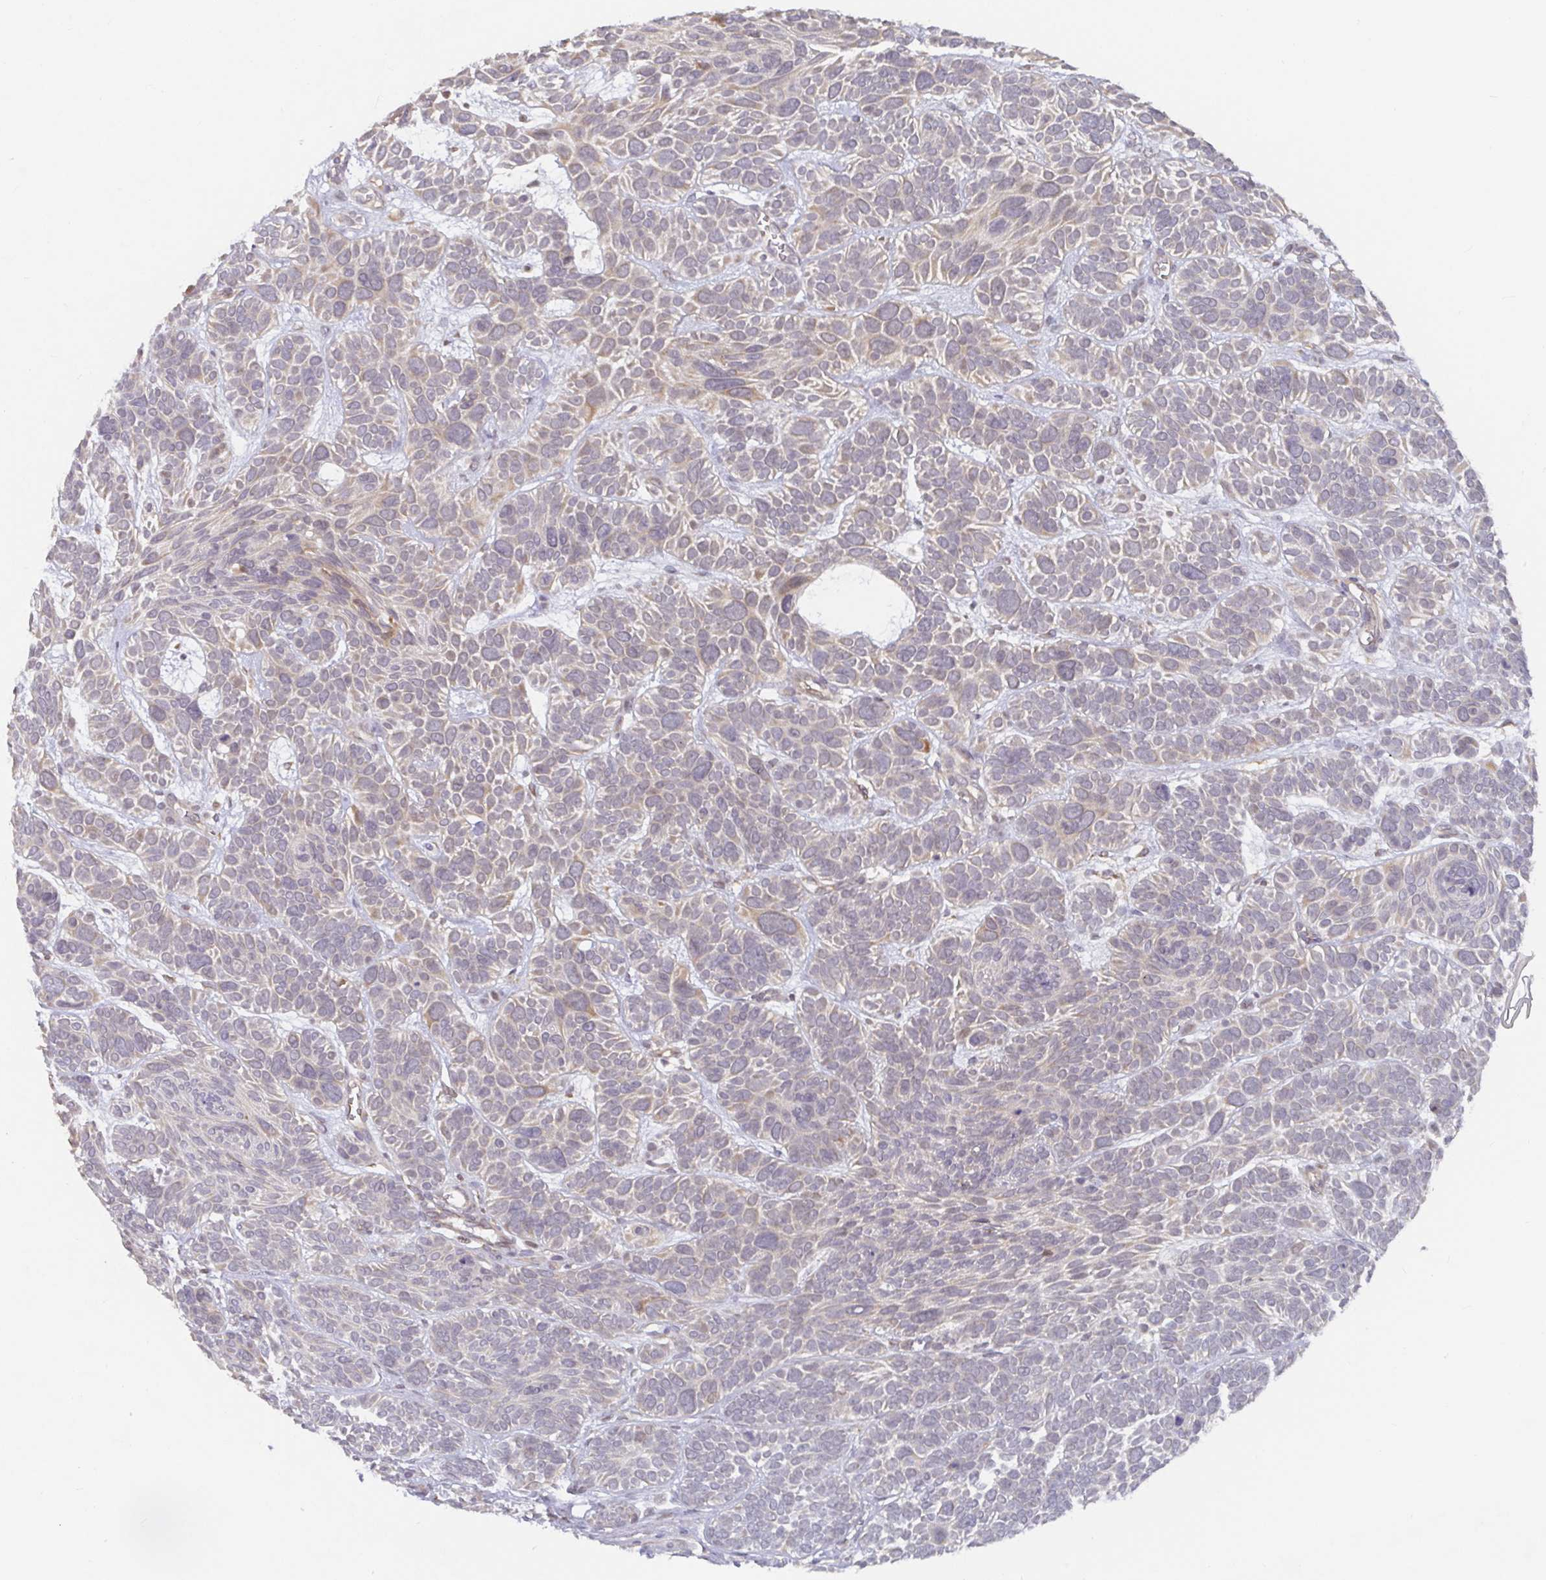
{"staining": {"intensity": "weak", "quantity": "<25%", "location": "cytoplasmic/membranous"}, "tissue": "skin cancer", "cell_type": "Tumor cells", "image_type": "cancer", "snomed": [{"axis": "morphology", "description": "Basal cell carcinoma"}, {"axis": "morphology", "description": "BCC, low aggressive"}, {"axis": "topography", "description": "Skin"}, {"axis": "topography", "description": "Skin of face"}], "caption": "The IHC photomicrograph has no significant expression in tumor cells of skin cancer (bcc,  low aggressive) tissue. Nuclei are stained in blue.", "gene": "ALG1", "patient": {"sex": "male", "age": 73}}